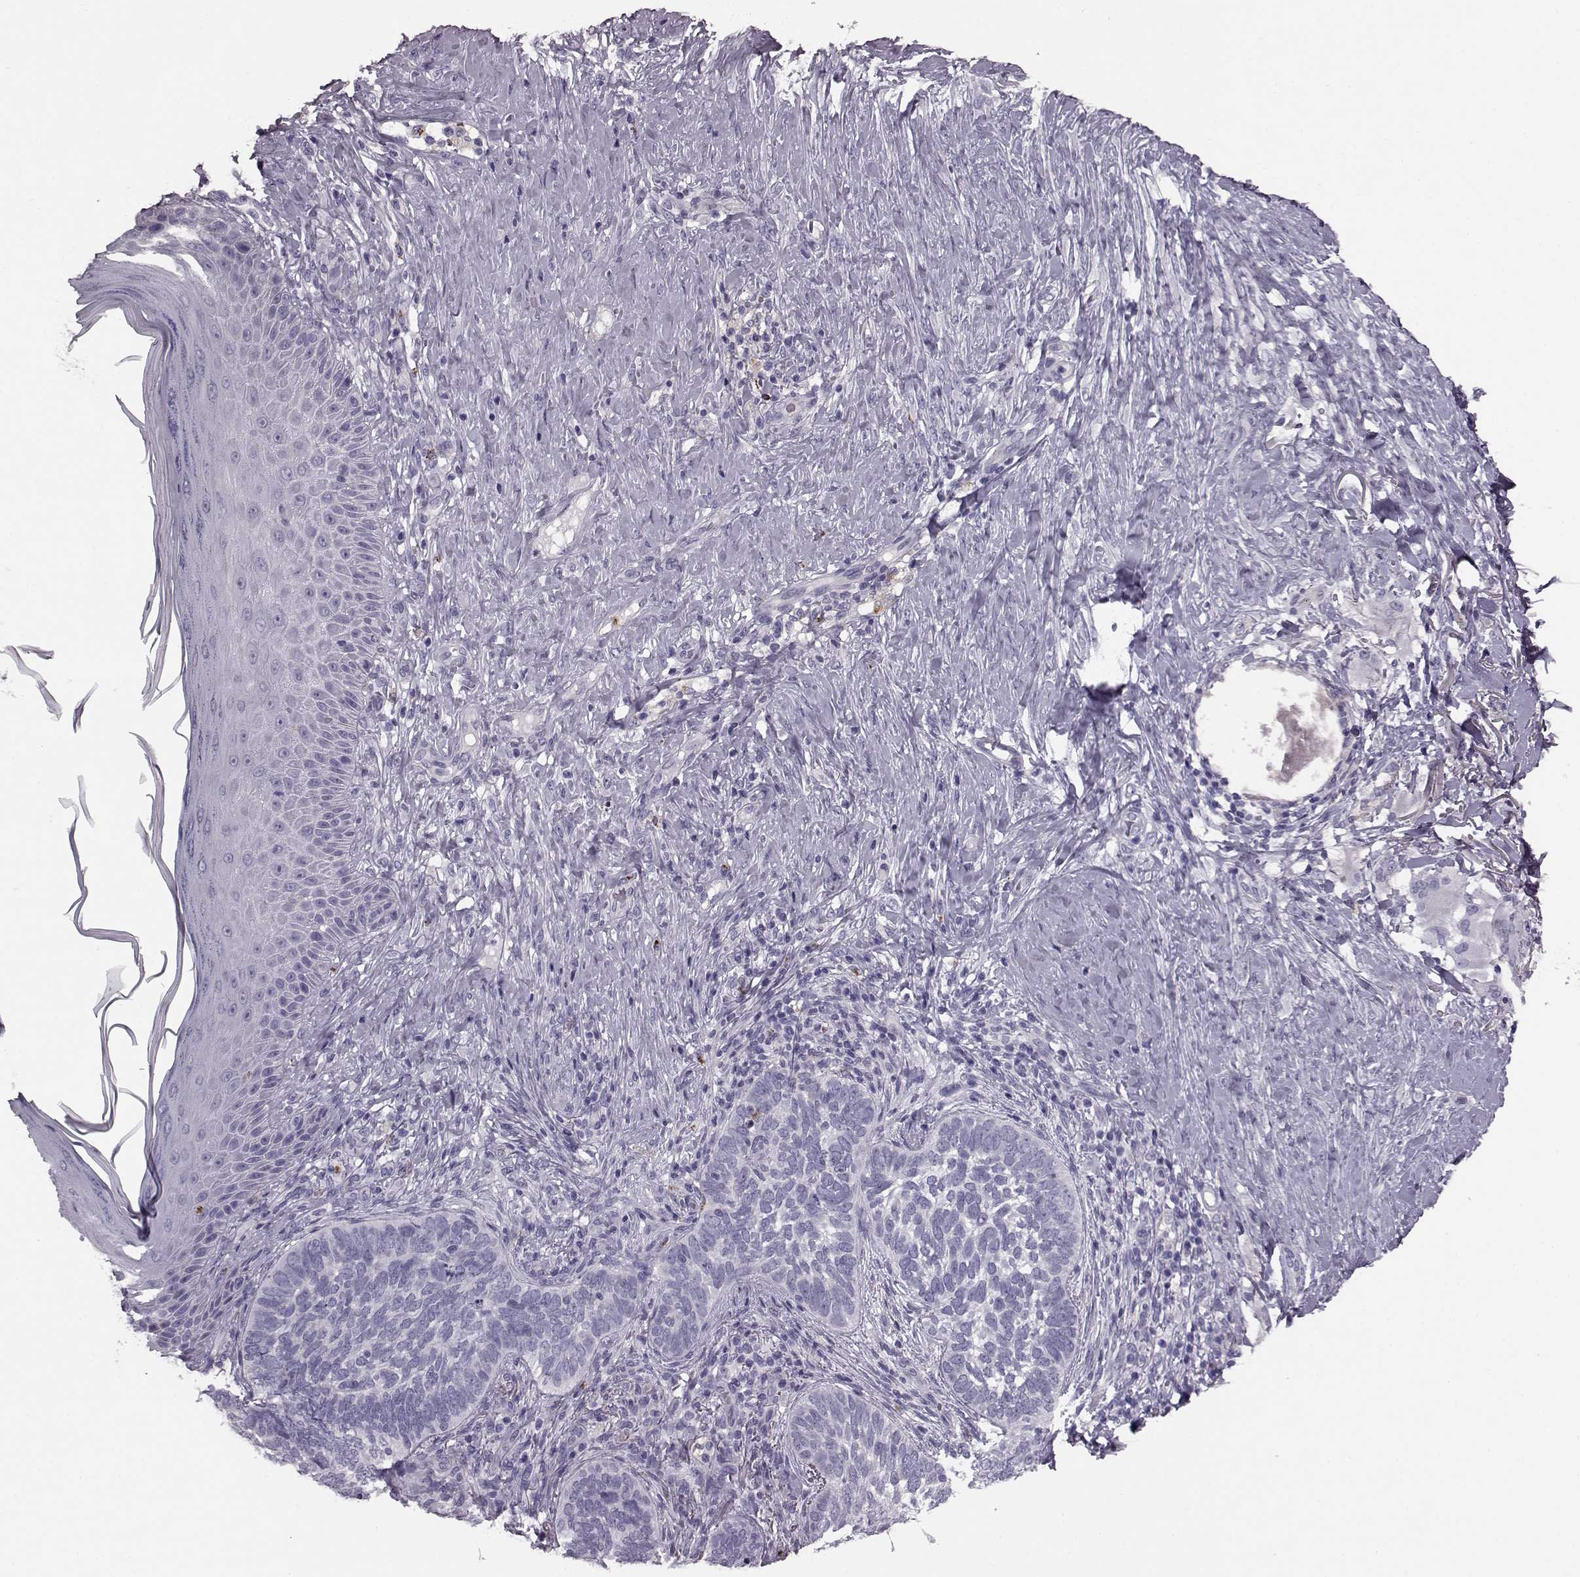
{"staining": {"intensity": "negative", "quantity": "none", "location": "none"}, "tissue": "skin cancer", "cell_type": "Tumor cells", "image_type": "cancer", "snomed": [{"axis": "morphology", "description": "Normal tissue, NOS"}, {"axis": "morphology", "description": "Basal cell carcinoma"}, {"axis": "topography", "description": "Skin"}], "caption": "An image of basal cell carcinoma (skin) stained for a protein demonstrates no brown staining in tumor cells.", "gene": "SNTG1", "patient": {"sex": "male", "age": 46}}